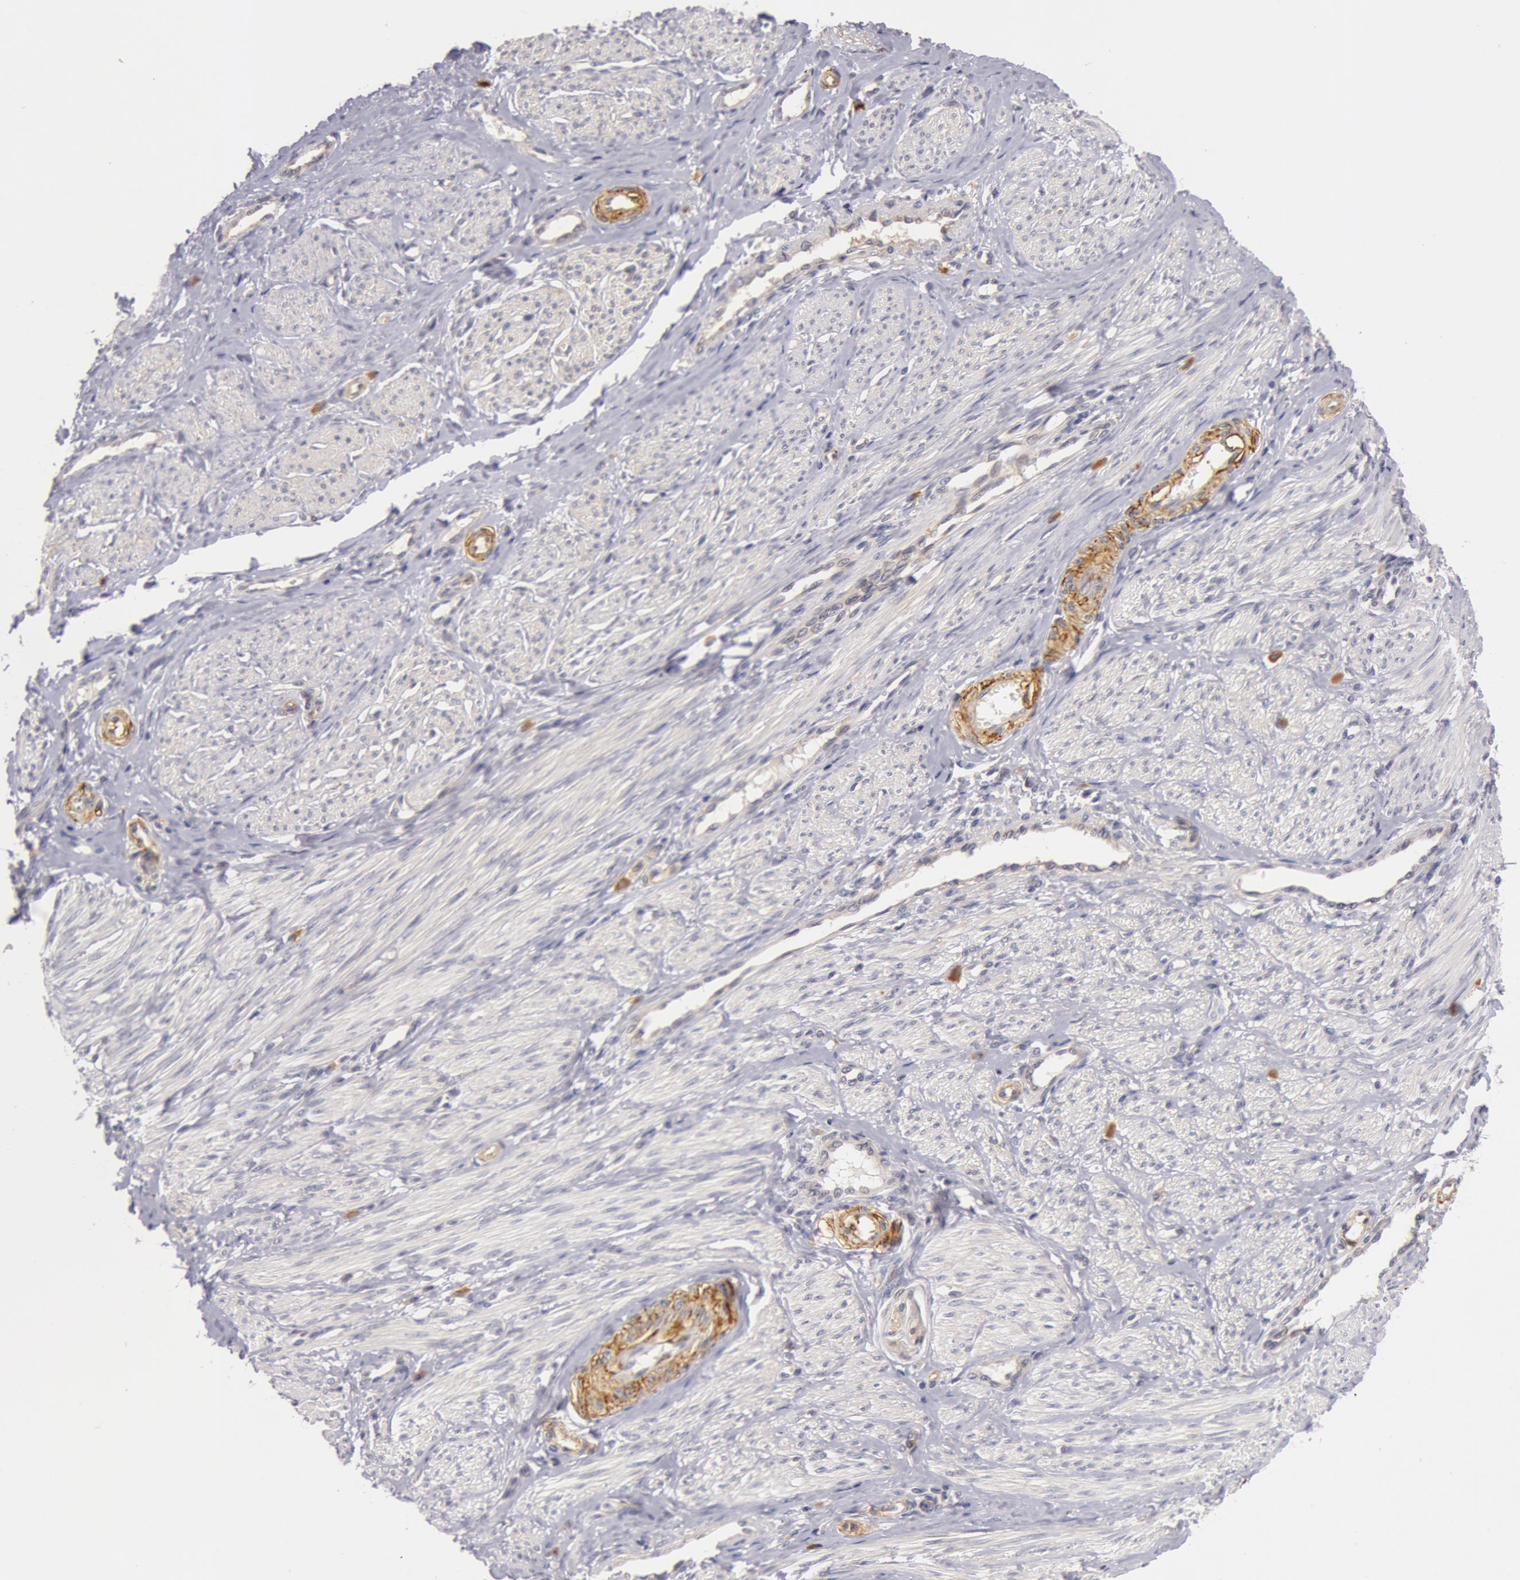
{"staining": {"intensity": "negative", "quantity": "none", "location": "none"}, "tissue": "smooth muscle", "cell_type": "Smooth muscle cells", "image_type": "normal", "snomed": [{"axis": "morphology", "description": "Normal tissue, NOS"}, {"axis": "topography", "description": "Smooth muscle"}, {"axis": "topography", "description": "Uterus"}], "caption": "This is an immunohistochemistry (IHC) photomicrograph of benign smooth muscle. There is no staining in smooth muscle cells.", "gene": "IL23A", "patient": {"sex": "female", "age": 39}}